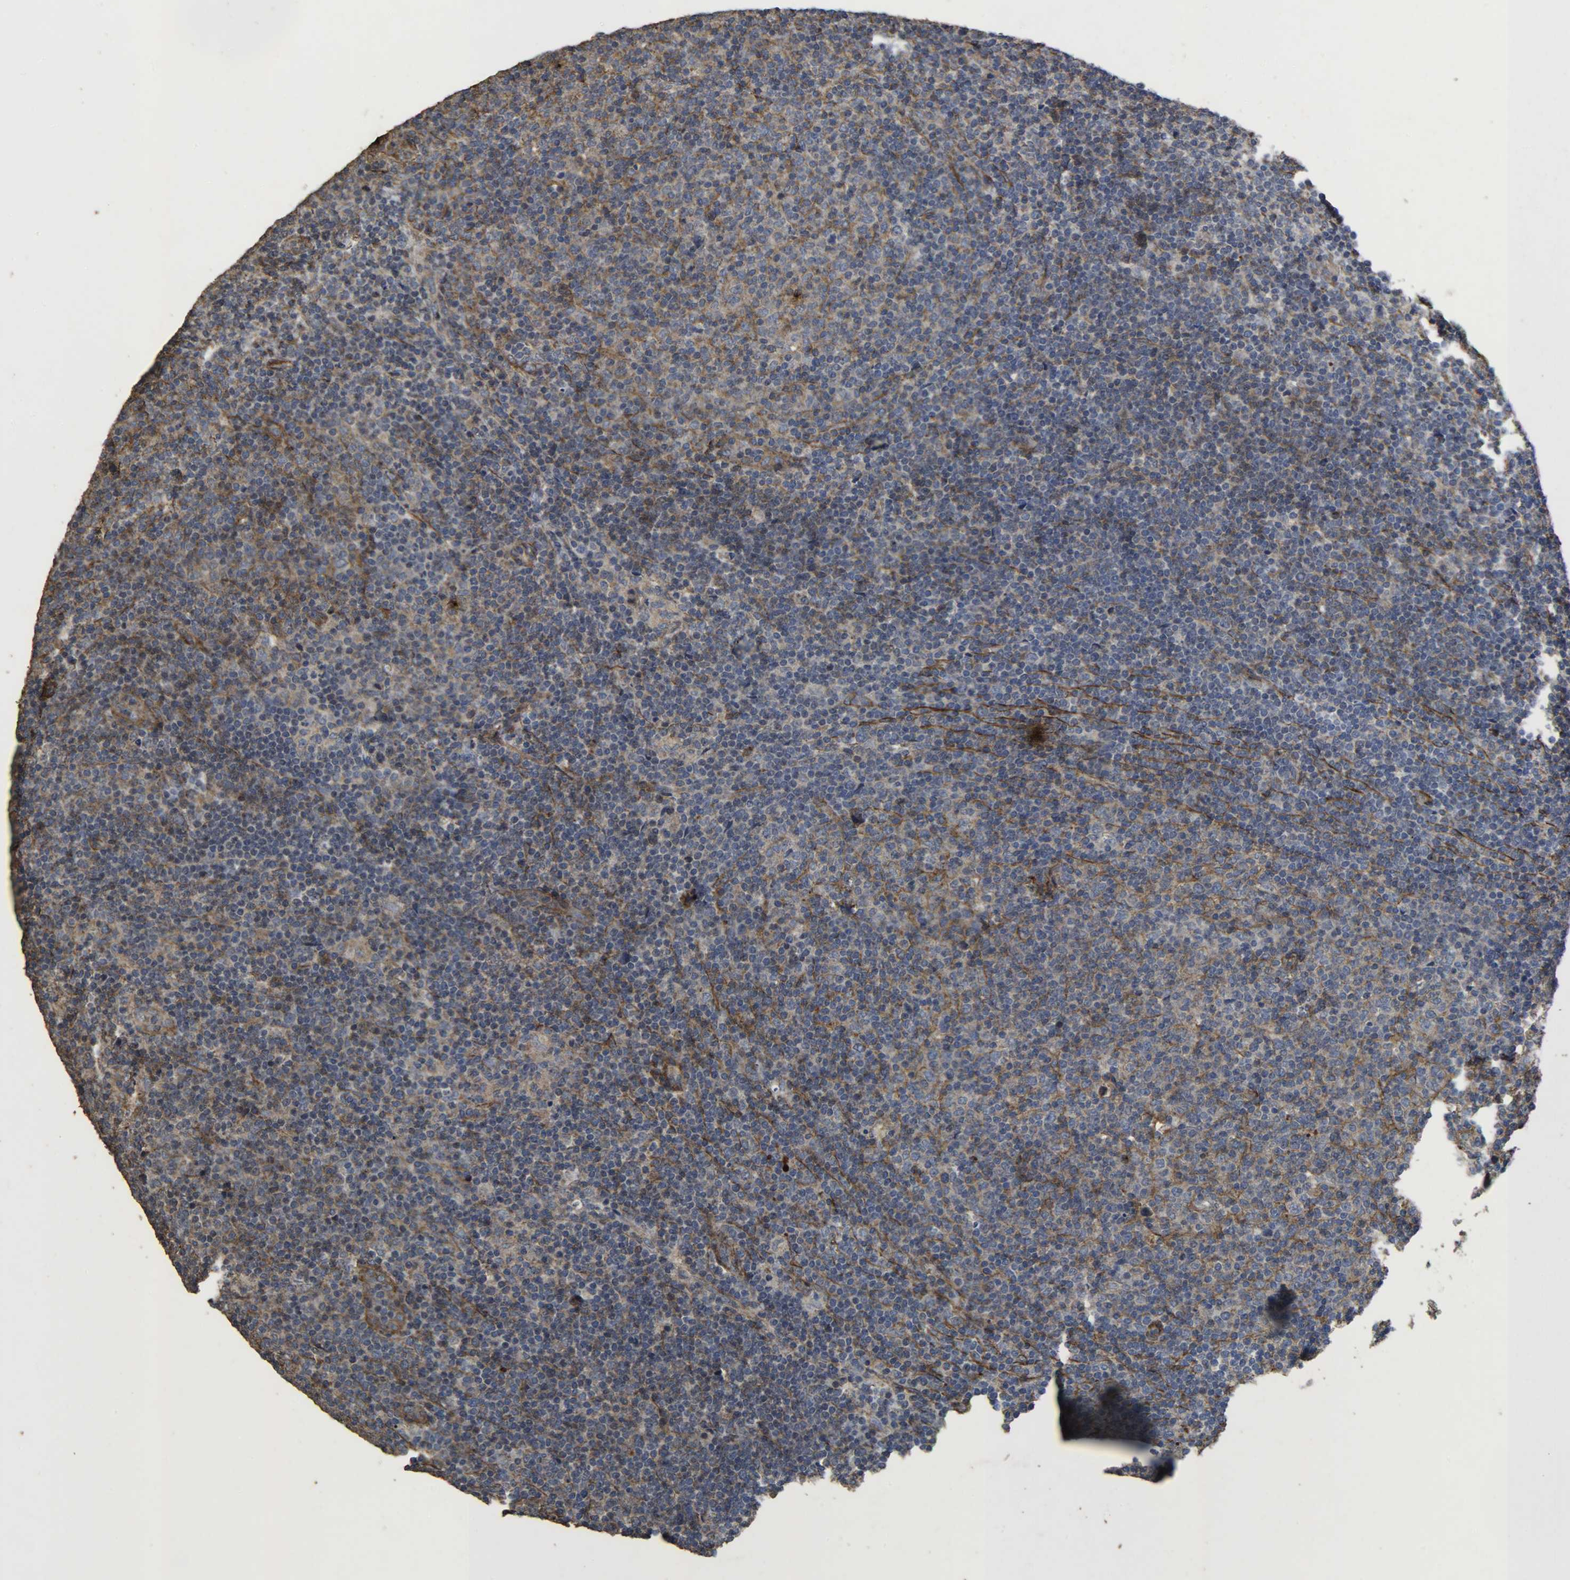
{"staining": {"intensity": "negative", "quantity": "none", "location": "none"}, "tissue": "lymphoma", "cell_type": "Tumor cells", "image_type": "cancer", "snomed": [{"axis": "morphology", "description": "Malignant lymphoma, non-Hodgkin's type, Low grade"}, {"axis": "topography", "description": "Lymph node"}], "caption": "A micrograph of lymphoma stained for a protein displays no brown staining in tumor cells.", "gene": "TPM4", "patient": {"sex": "male", "age": 70}}